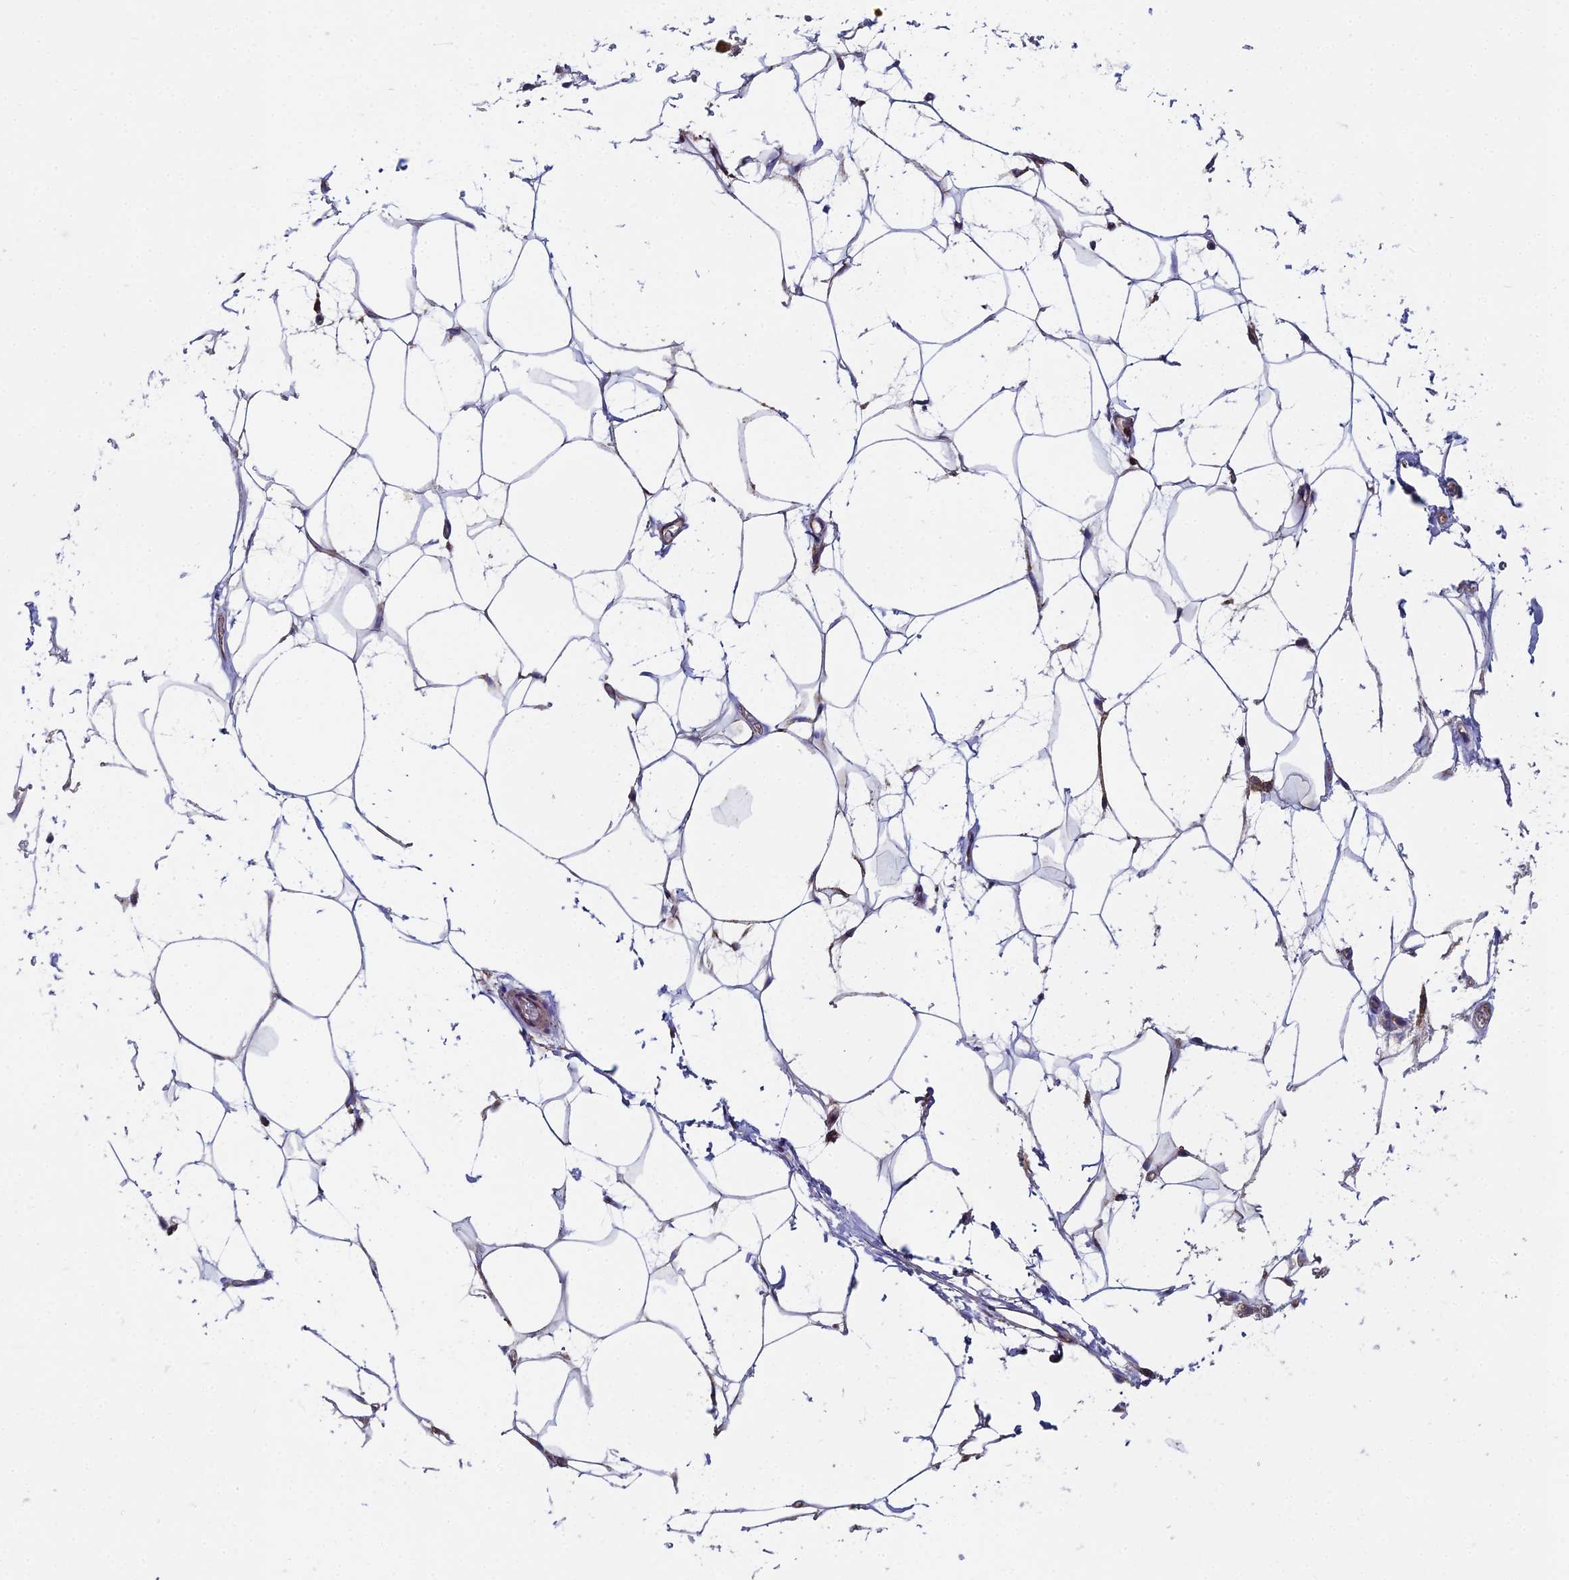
{"staining": {"intensity": "weak", "quantity": "<25%", "location": "cytoplasmic/membranous"}, "tissue": "adipose tissue", "cell_type": "Adipocytes", "image_type": "normal", "snomed": [{"axis": "morphology", "description": "Normal tissue, NOS"}, {"axis": "morphology", "description": "Adenocarcinoma, NOS"}, {"axis": "topography", "description": "Rectum"}, {"axis": "topography", "description": "Vagina"}, {"axis": "topography", "description": "Peripheral nerve tissue"}], "caption": "Immunohistochemical staining of normal human adipose tissue reveals no significant positivity in adipocytes. The staining was performed using DAB (3,3'-diaminobenzidine) to visualize the protein expression in brown, while the nuclei were stained in blue with hematoxylin (Magnification: 20x).", "gene": "SPOCK2", "patient": {"sex": "female", "age": 71}}